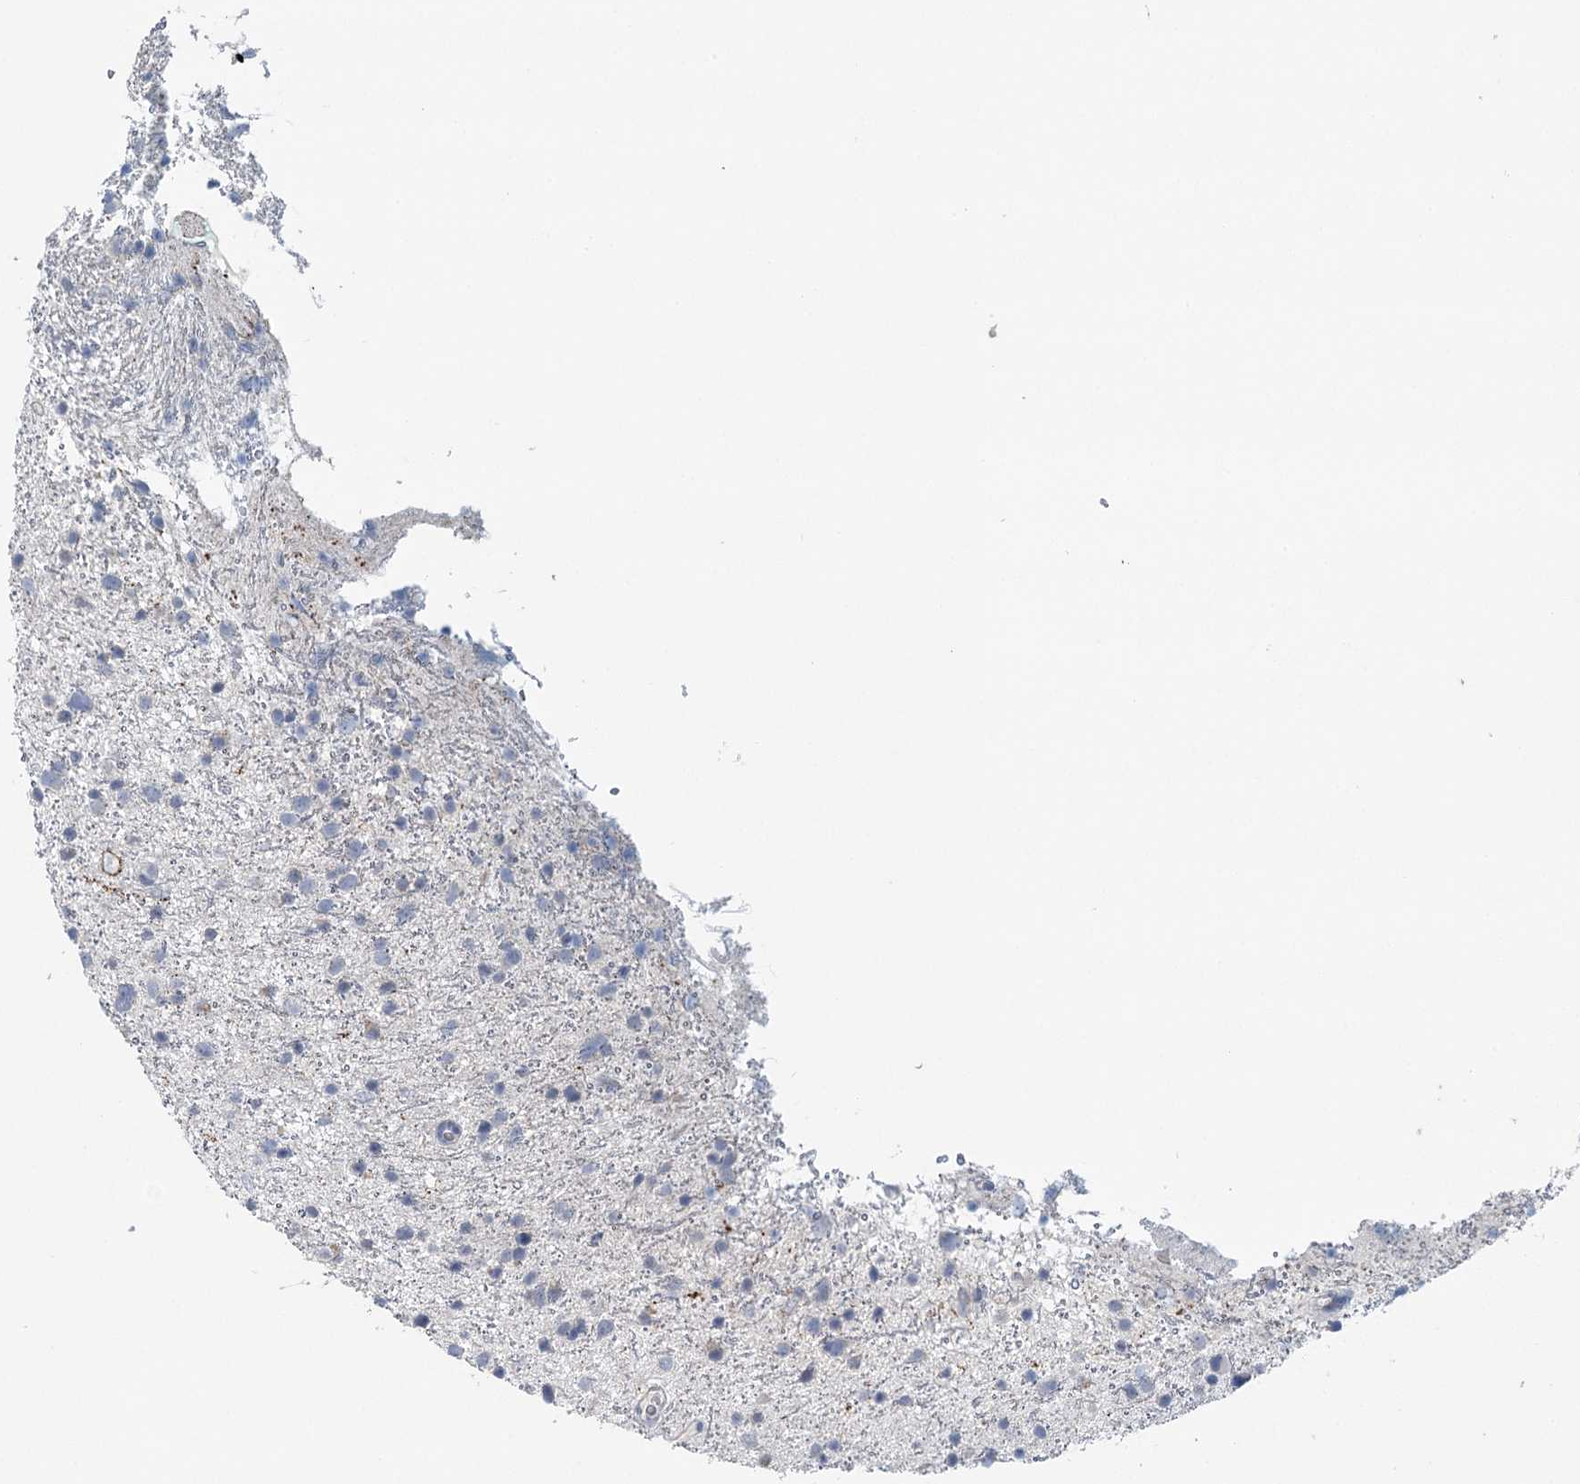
{"staining": {"intensity": "negative", "quantity": "none", "location": "none"}, "tissue": "glioma", "cell_type": "Tumor cells", "image_type": "cancer", "snomed": [{"axis": "morphology", "description": "Glioma, malignant, Low grade"}, {"axis": "topography", "description": "Cerebral cortex"}], "caption": "Immunohistochemistry (IHC) of human malignant low-grade glioma reveals no positivity in tumor cells.", "gene": "SYNPO", "patient": {"sex": "female", "age": 39}}